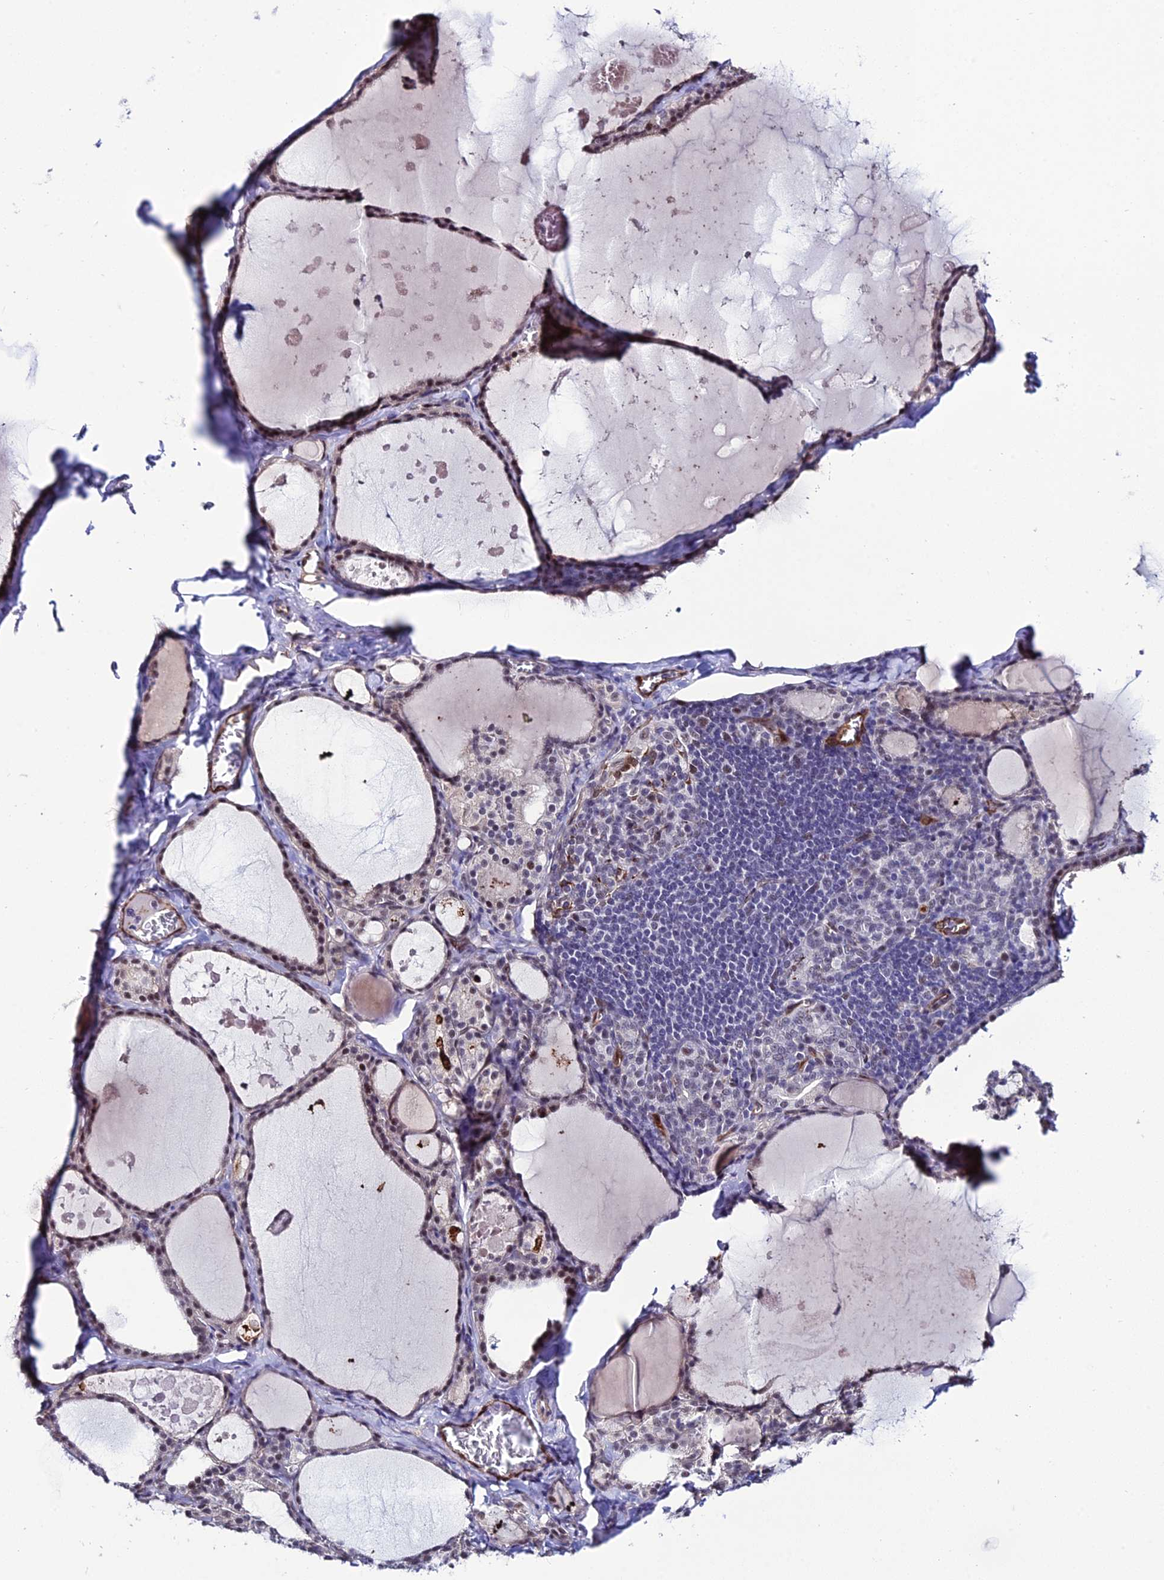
{"staining": {"intensity": "moderate", "quantity": "25%-75%", "location": "nuclear"}, "tissue": "thyroid gland", "cell_type": "Glandular cells", "image_type": "normal", "snomed": [{"axis": "morphology", "description": "Normal tissue, NOS"}, {"axis": "topography", "description": "Thyroid gland"}], "caption": "The photomicrograph exhibits staining of normal thyroid gland, revealing moderate nuclear protein positivity (brown color) within glandular cells.", "gene": "SYT15B", "patient": {"sex": "male", "age": 56}}